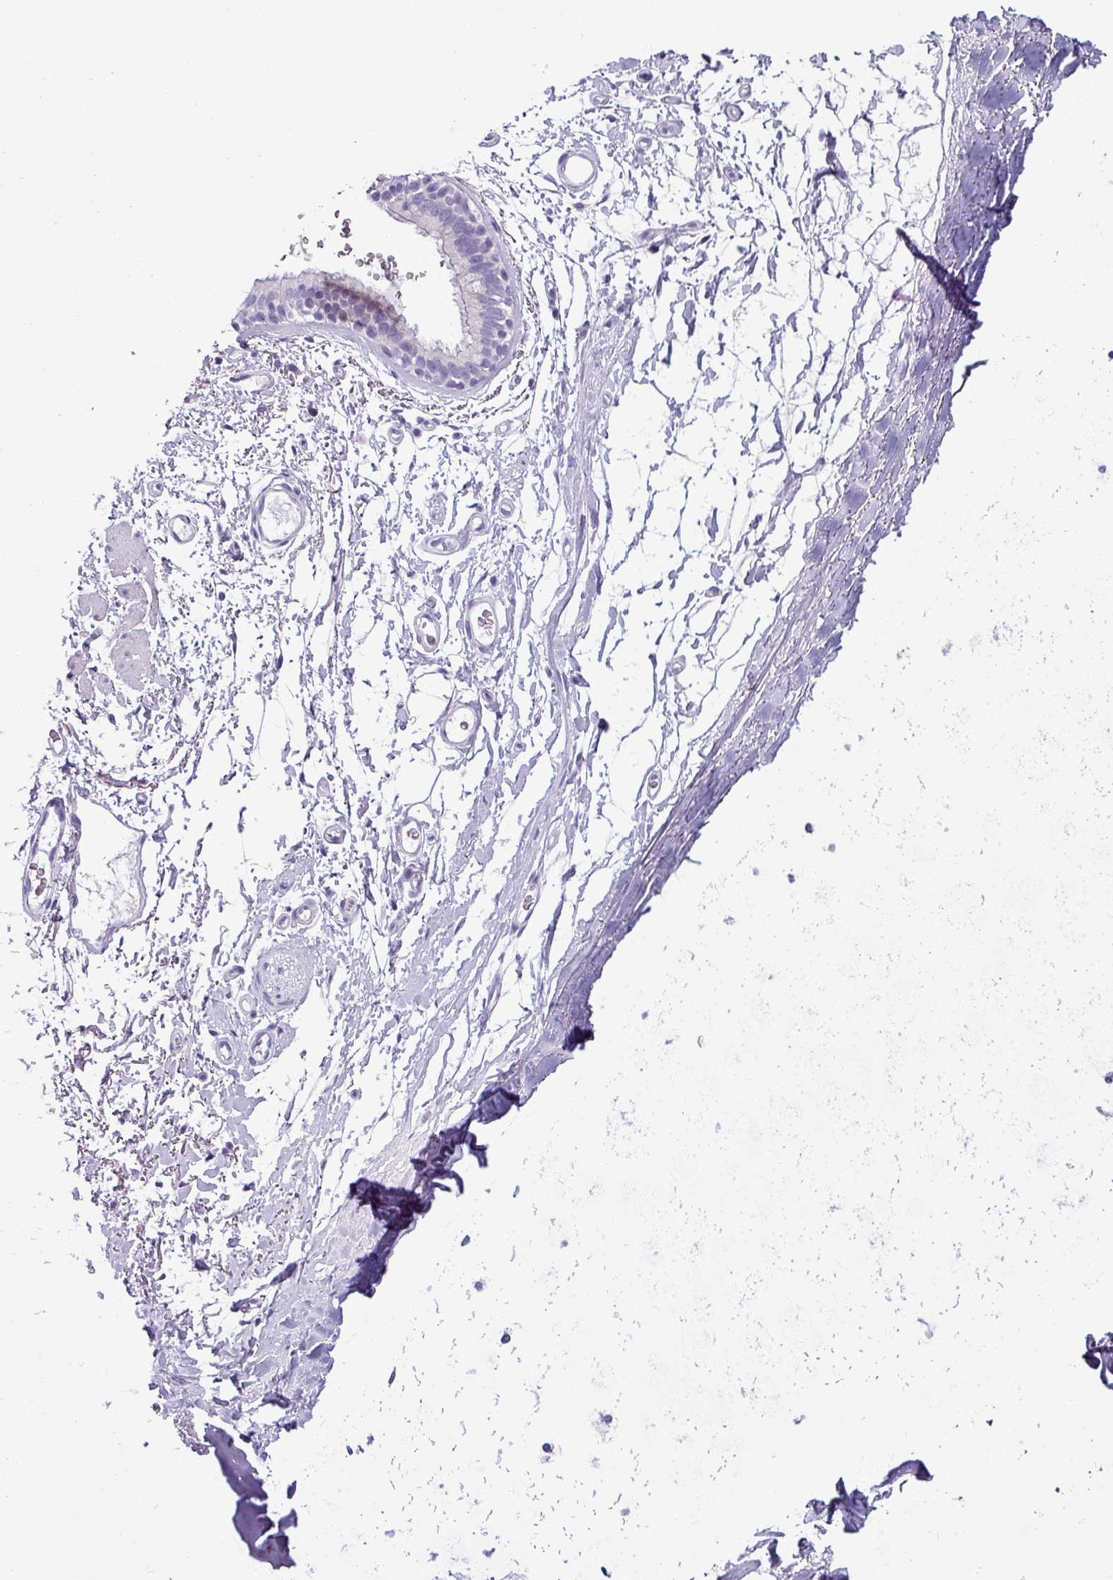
{"staining": {"intensity": "negative", "quantity": "none", "location": "none"}, "tissue": "adipose tissue", "cell_type": "Adipocytes", "image_type": "normal", "snomed": [{"axis": "morphology", "description": "Normal tissue, NOS"}, {"axis": "topography", "description": "Cartilage tissue"}, {"axis": "topography", "description": "Bronchus"}], "caption": "The immunohistochemistry image has no significant staining in adipocytes of adipose tissue.", "gene": "VCX2", "patient": {"sex": "female", "age": 72}}